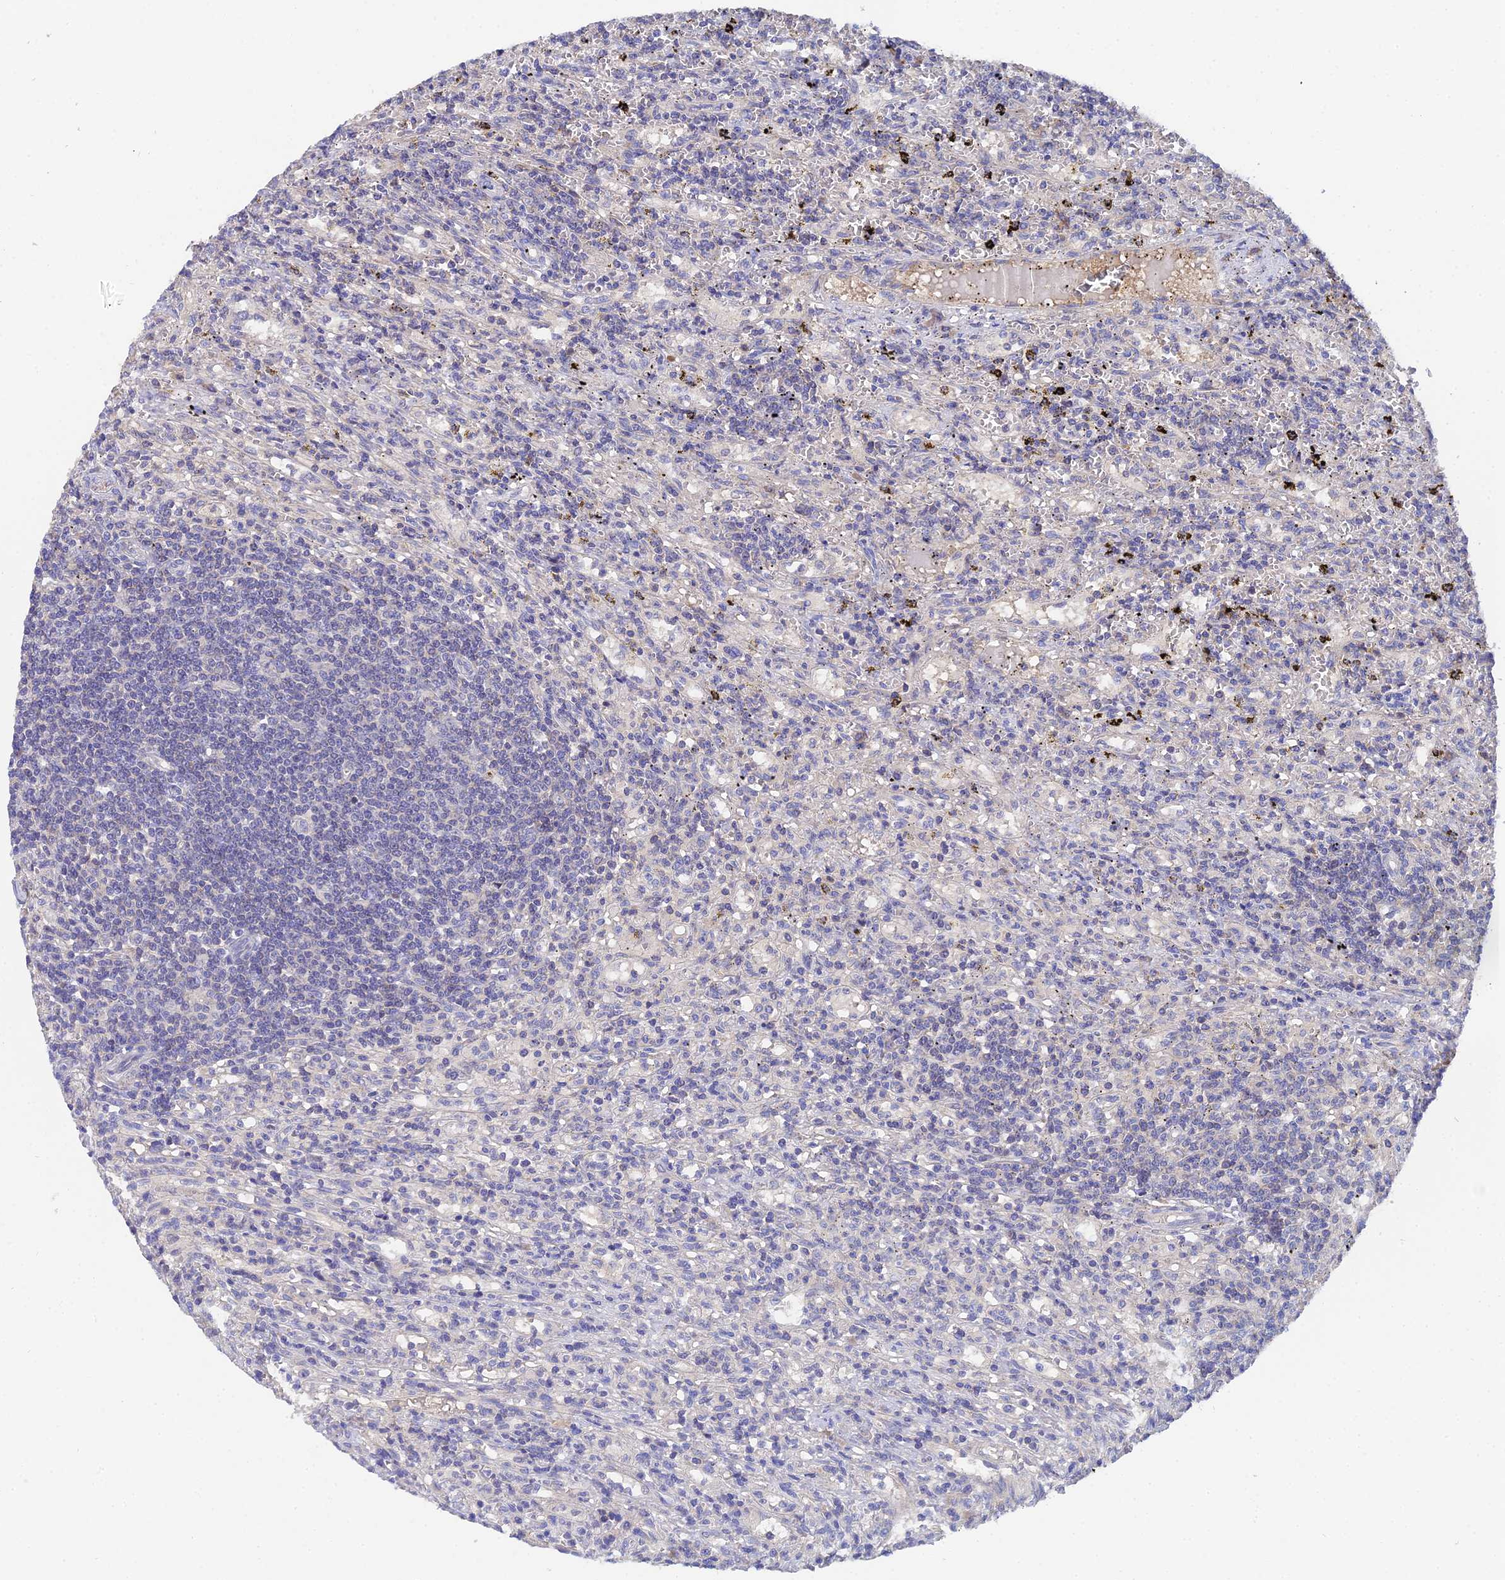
{"staining": {"intensity": "negative", "quantity": "none", "location": "none"}, "tissue": "lymphoma", "cell_type": "Tumor cells", "image_type": "cancer", "snomed": [{"axis": "morphology", "description": "Malignant lymphoma, non-Hodgkin's type, Low grade"}, {"axis": "topography", "description": "Spleen"}], "caption": "Immunohistochemistry of human malignant lymphoma, non-Hodgkin's type (low-grade) shows no expression in tumor cells.", "gene": "UBE2L3", "patient": {"sex": "male", "age": 76}}